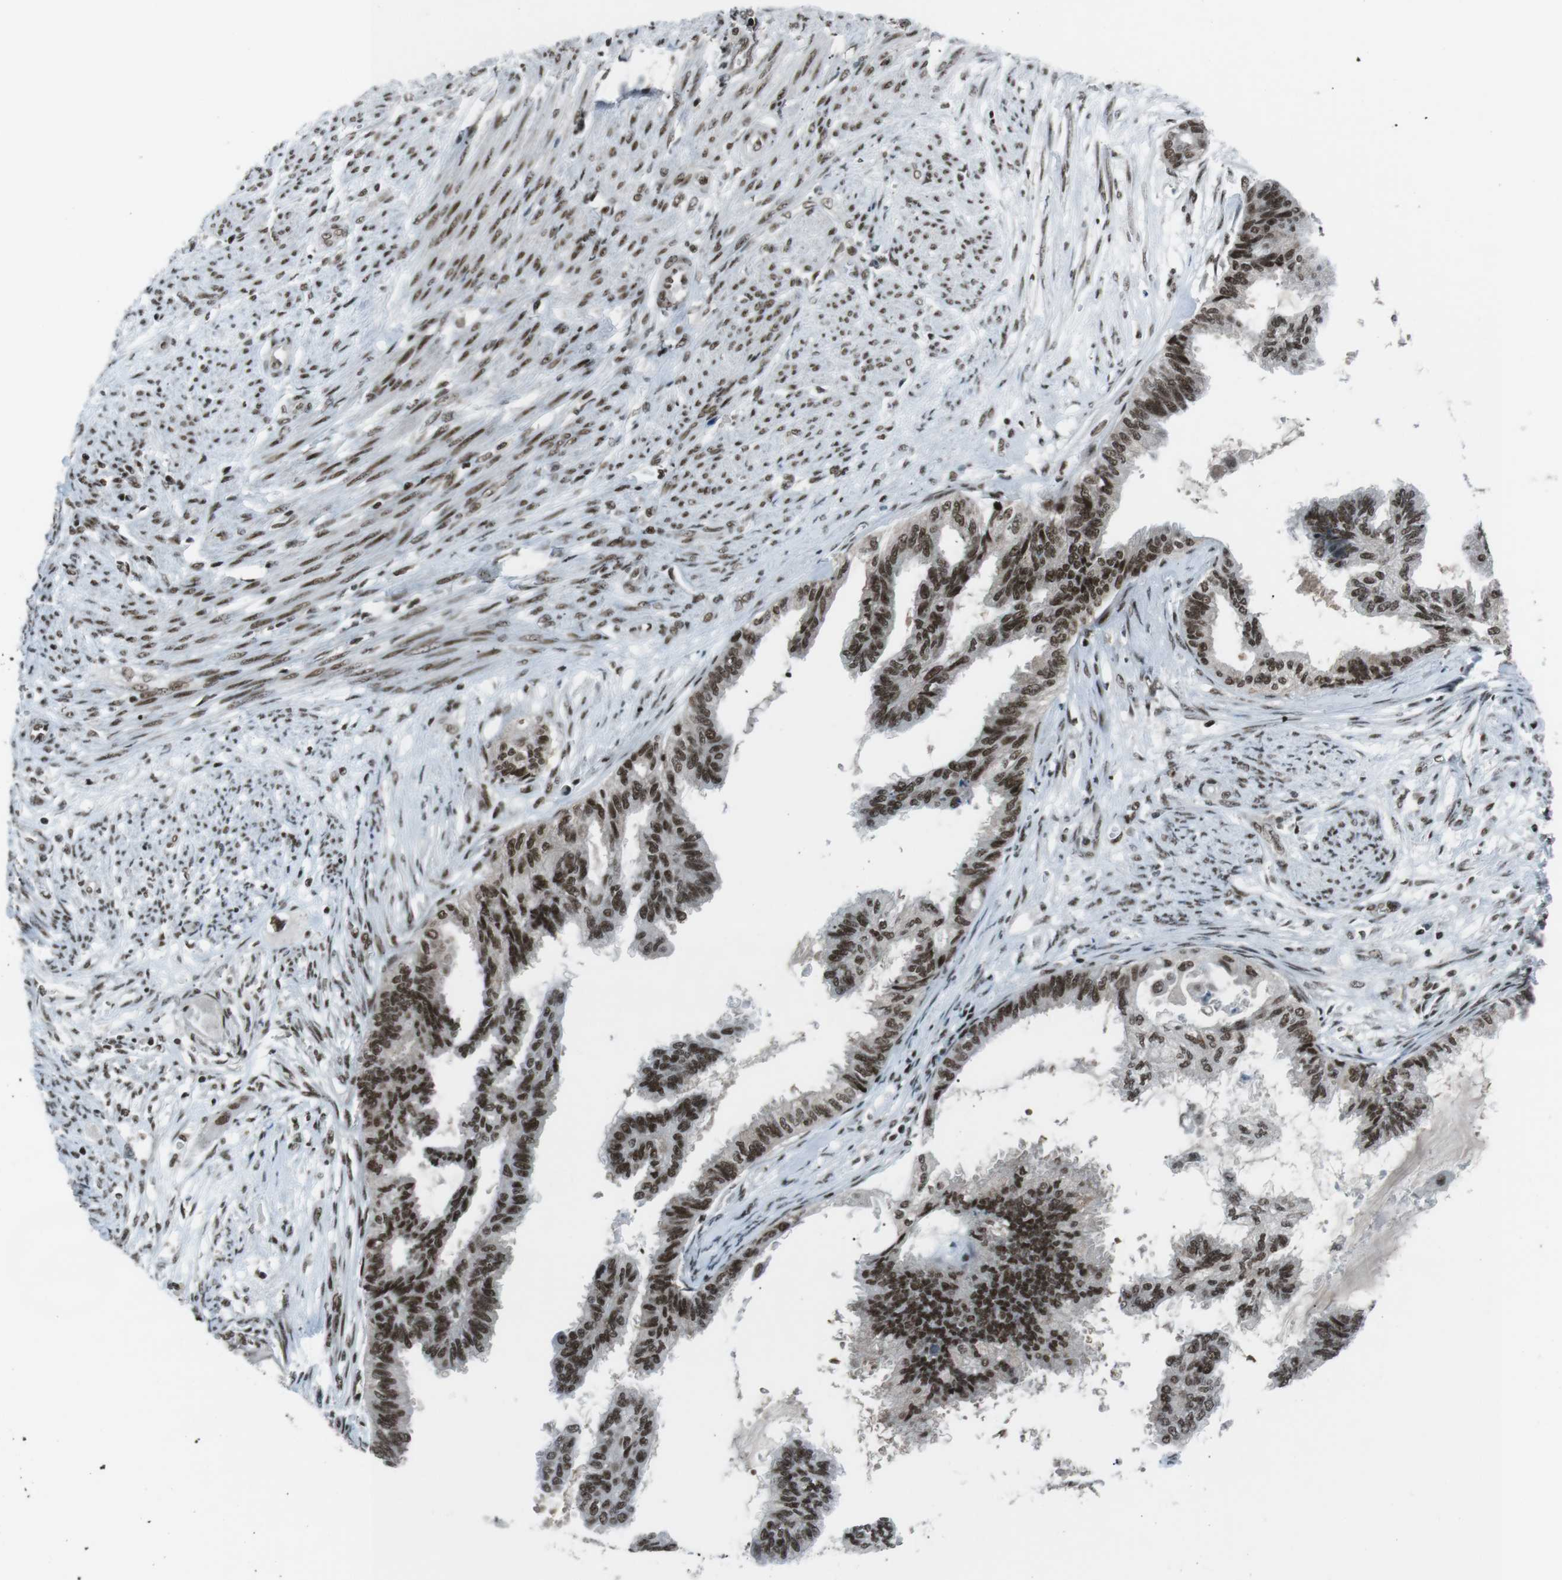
{"staining": {"intensity": "strong", "quantity": ">75%", "location": "nuclear"}, "tissue": "cervical cancer", "cell_type": "Tumor cells", "image_type": "cancer", "snomed": [{"axis": "morphology", "description": "Normal tissue, NOS"}, {"axis": "morphology", "description": "Adenocarcinoma, NOS"}, {"axis": "topography", "description": "Cervix"}, {"axis": "topography", "description": "Endometrium"}], "caption": "High-power microscopy captured an IHC micrograph of cervical adenocarcinoma, revealing strong nuclear staining in about >75% of tumor cells. Immunohistochemistry stains the protein of interest in brown and the nuclei are stained blue.", "gene": "TAF1", "patient": {"sex": "female", "age": 86}}